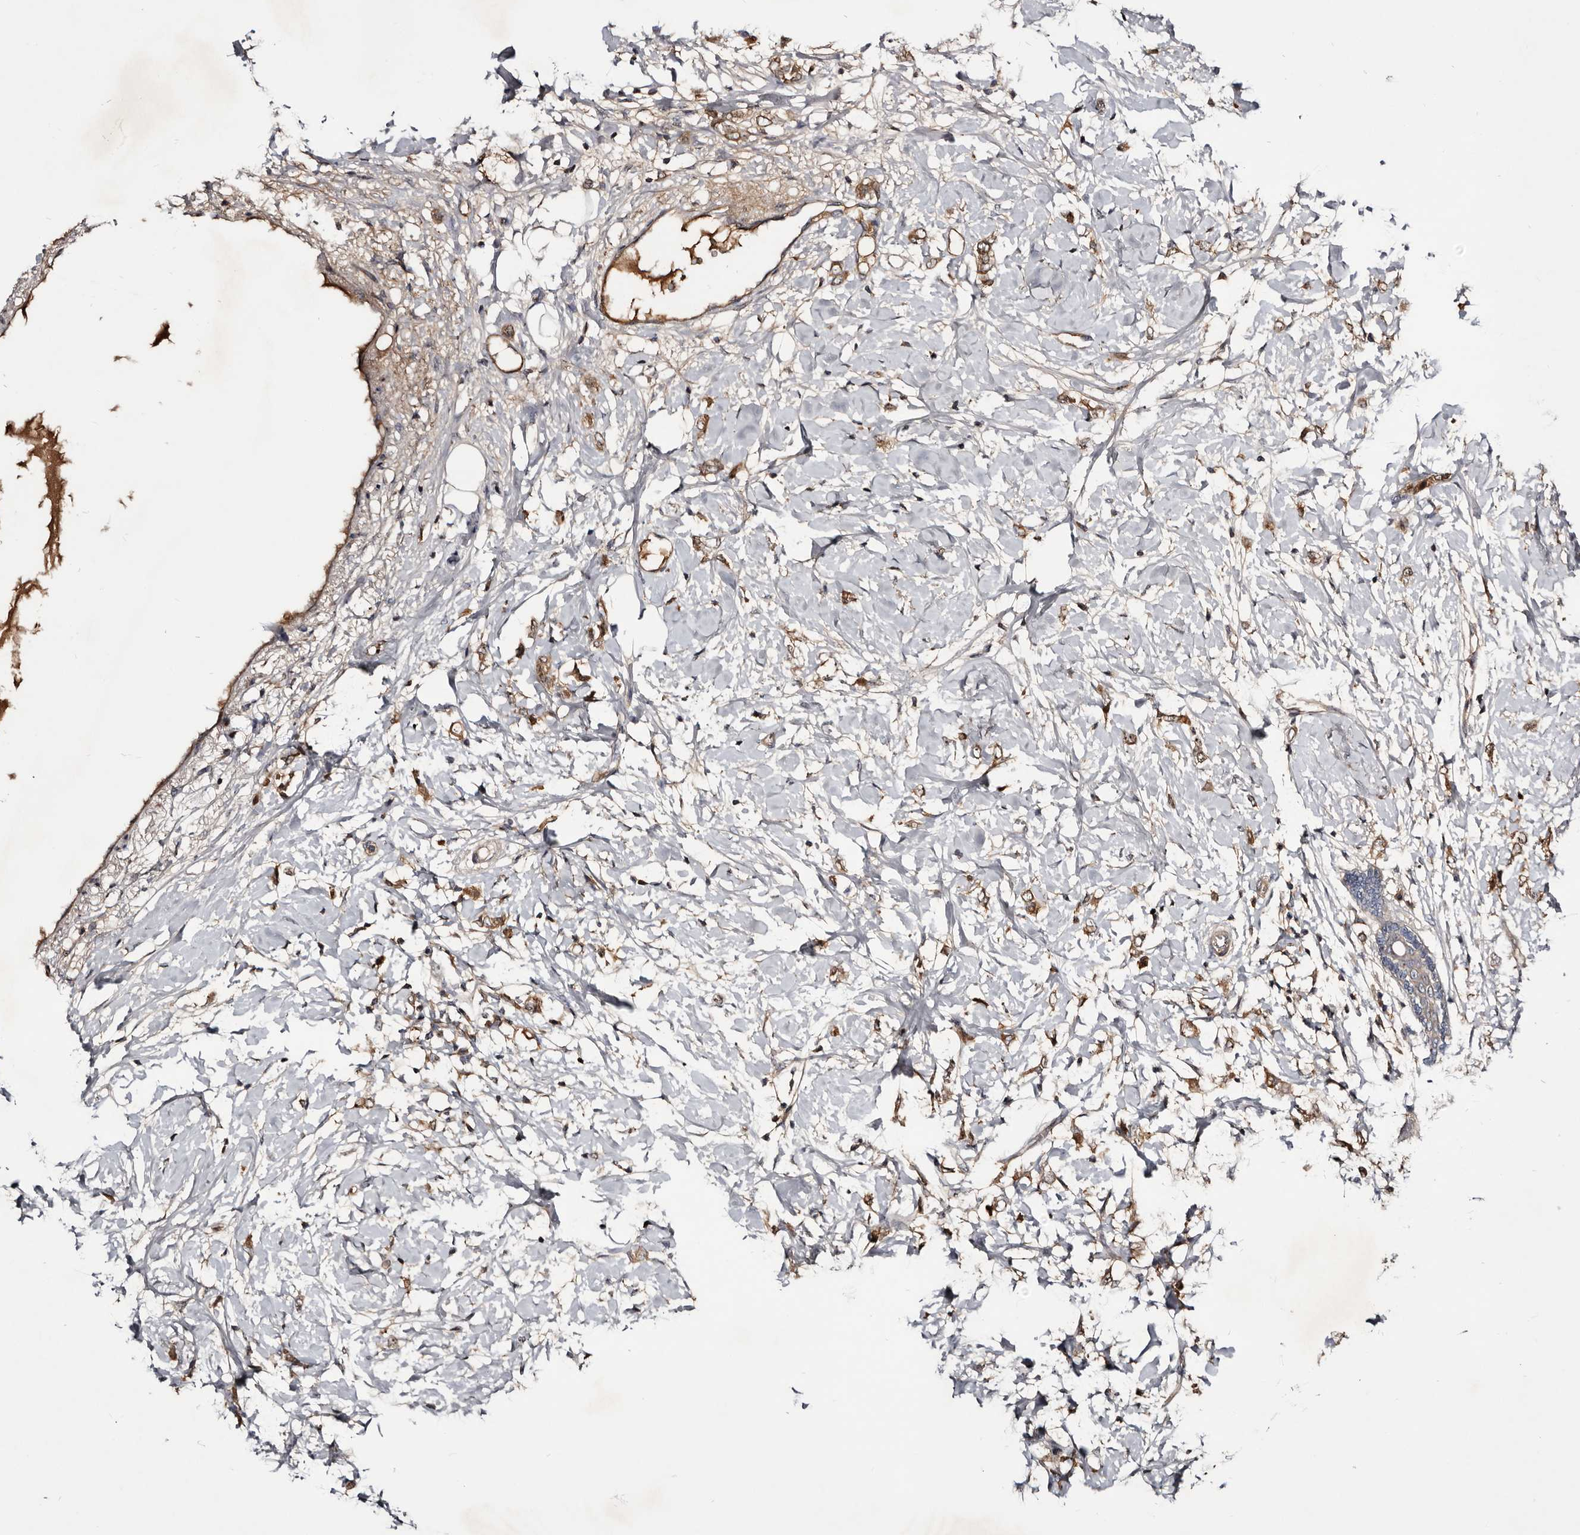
{"staining": {"intensity": "moderate", "quantity": ">75%", "location": "cytoplasmic/membranous"}, "tissue": "breast cancer", "cell_type": "Tumor cells", "image_type": "cancer", "snomed": [{"axis": "morphology", "description": "Normal tissue, NOS"}, {"axis": "morphology", "description": "Lobular carcinoma"}, {"axis": "topography", "description": "Breast"}], "caption": "Immunohistochemical staining of breast cancer shows medium levels of moderate cytoplasmic/membranous protein positivity in about >75% of tumor cells. The staining was performed using DAB (3,3'-diaminobenzidine), with brown indicating positive protein expression. Nuclei are stained blue with hematoxylin.", "gene": "TTC39A", "patient": {"sex": "female", "age": 47}}